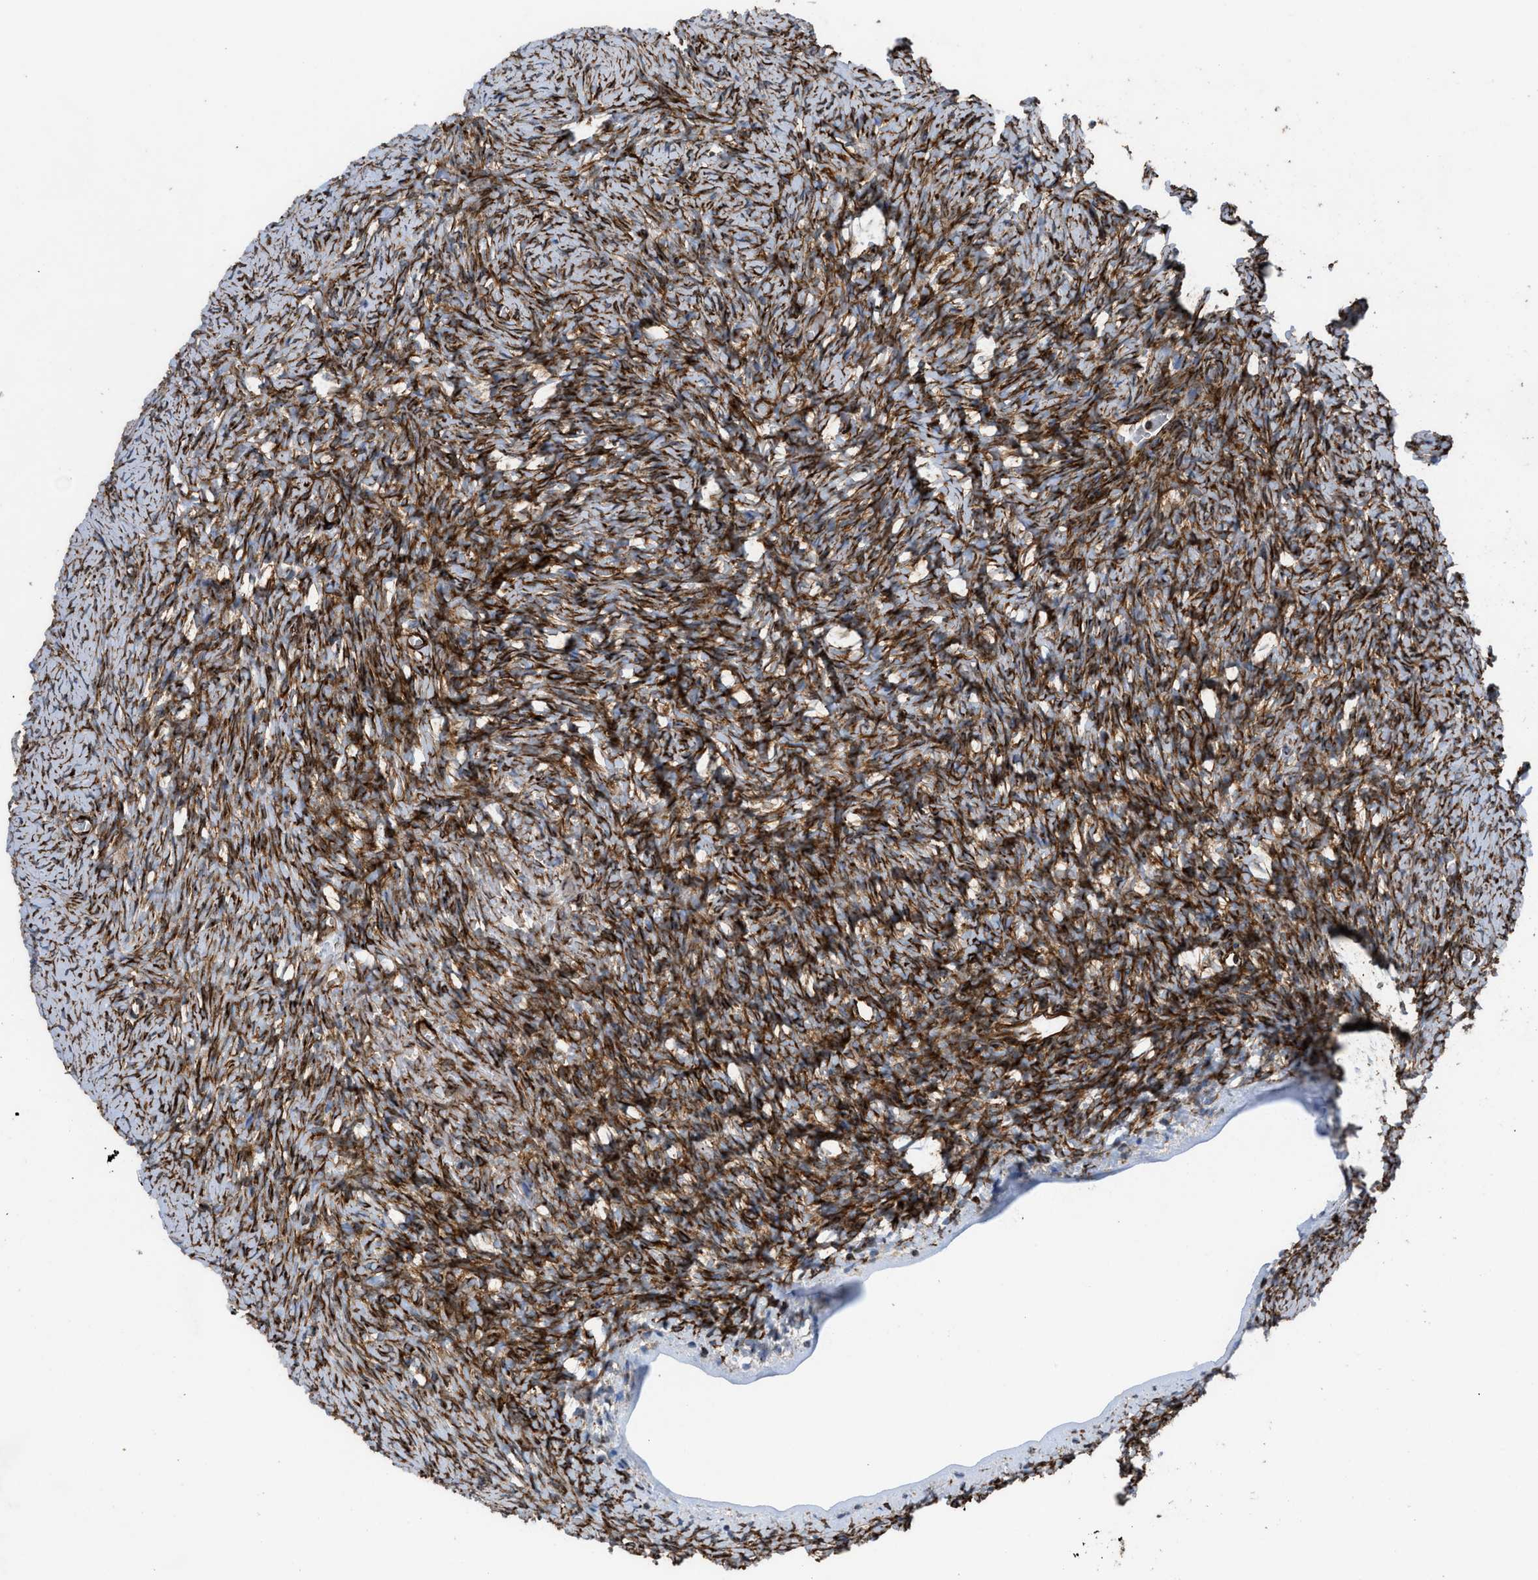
{"staining": {"intensity": "moderate", "quantity": ">75%", "location": "cytoplasmic/membranous"}, "tissue": "ovary", "cell_type": "Ovarian stroma cells", "image_type": "normal", "snomed": [{"axis": "morphology", "description": "Normal tissue, NOS"}, {"axis": "topography", "description": "Ovary"}], "caption": "Moderate cytoplasmic/membranous protein staining is seen in about >75% of ovarian stroma cells in ovary.", "gene": "PTPRE", "patient": {"sex": "female", "age": 27}}